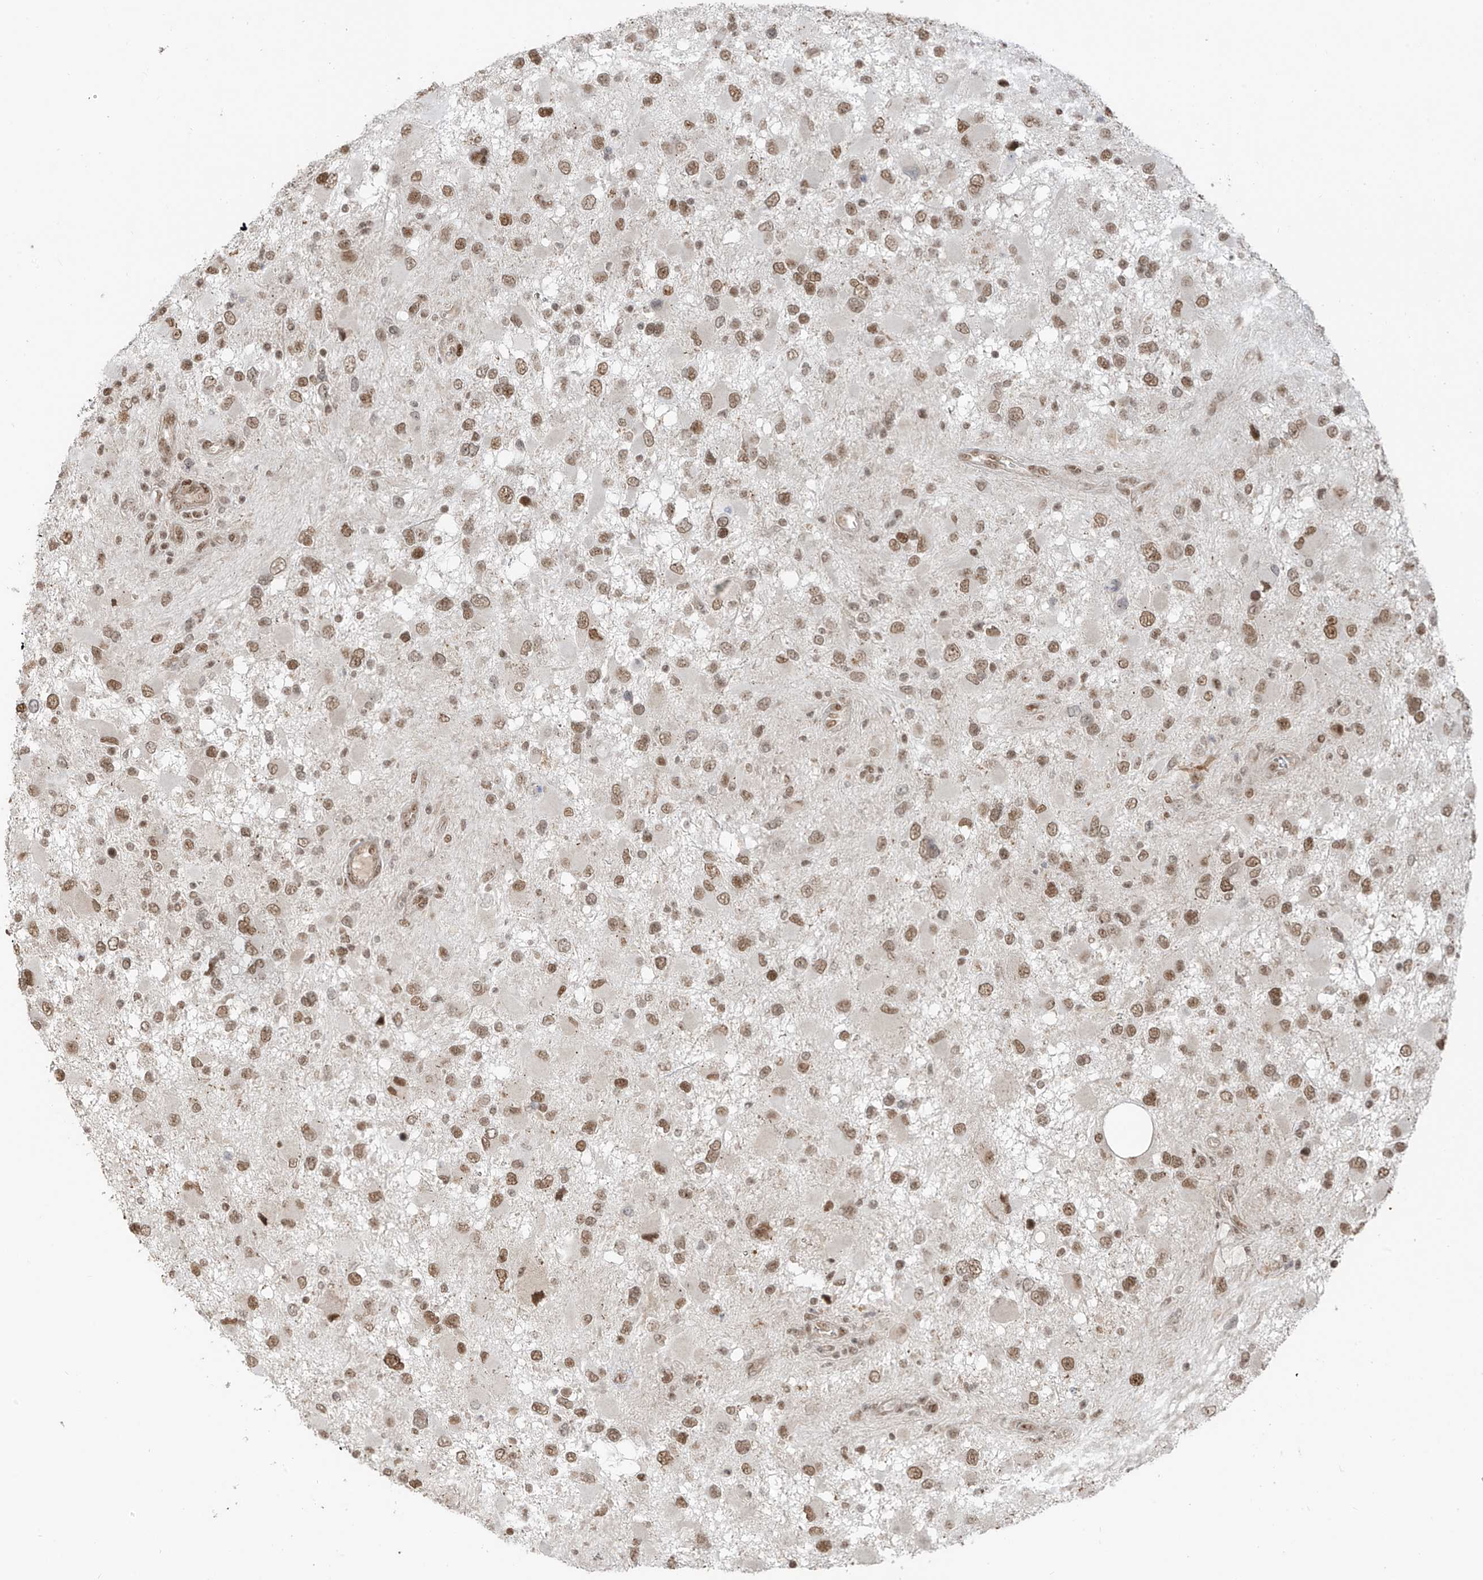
{"staining": {"intensity": "moderate", "quantity": ">75%", "location": "nuclear"}, "tissue": "glioma", "cell_type": "Tumor cells", "image_type": "cancer", "snomed": [{"axis": "morphology", "description": "Glioma, malignant, High grade"}, {"axis": "topography", "description": "Brain"}], "caption": "Immunohistochemical staining of malignant high-grade glioma exhibits medium levels of moderate nuclear staining in approximately >75% of tumor cells.", "gene": "ARHGEF3", "patient": {"sex": "male", "age": 53}}